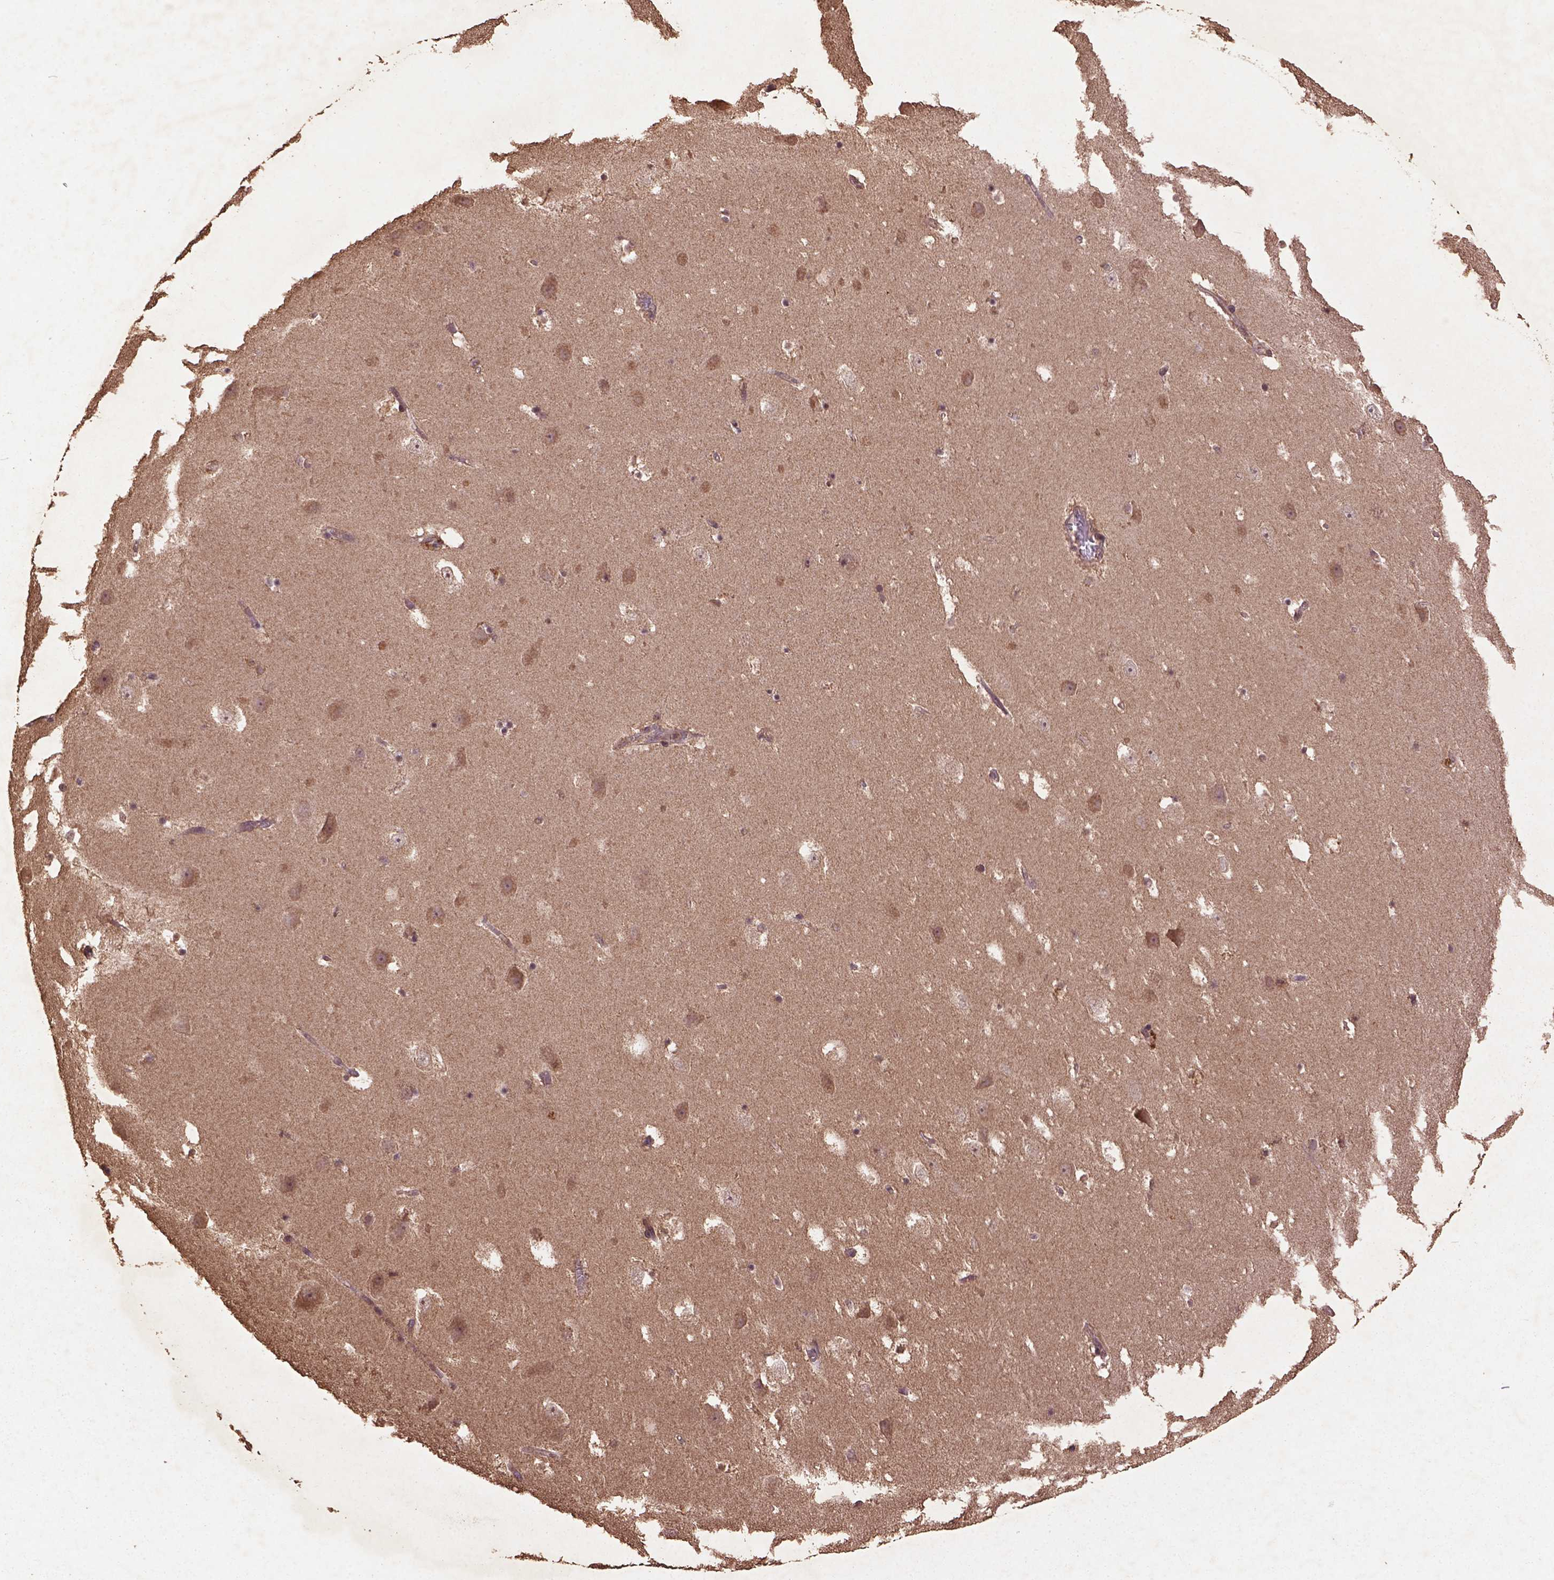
{"staining": {"intensity": "moderate", "quantity": "<25%", "location": "cytoplasmic/membranous,nuclear"}, "tissue": "hippocampus", "cell_type": "Glial cells", "image_type": "normal", "snomed": [{"axis": "morphology", "description": "Normal tissue, NOS"}, {"axis": "topography", "description": "Hippocampus"}], "caption": "Benign hippocampus displays moderate cytoplasmic/membranous,nuclear positivity in approximately <25% of glial cells, visualized by immunohistochemistry. The staining was performed using DAB, with brown indicating positive protein expression. Nuclei are stained blue with hematoxylin.", "gene": "BABAM1", "patient": {"sex": "male", "age": 58}}